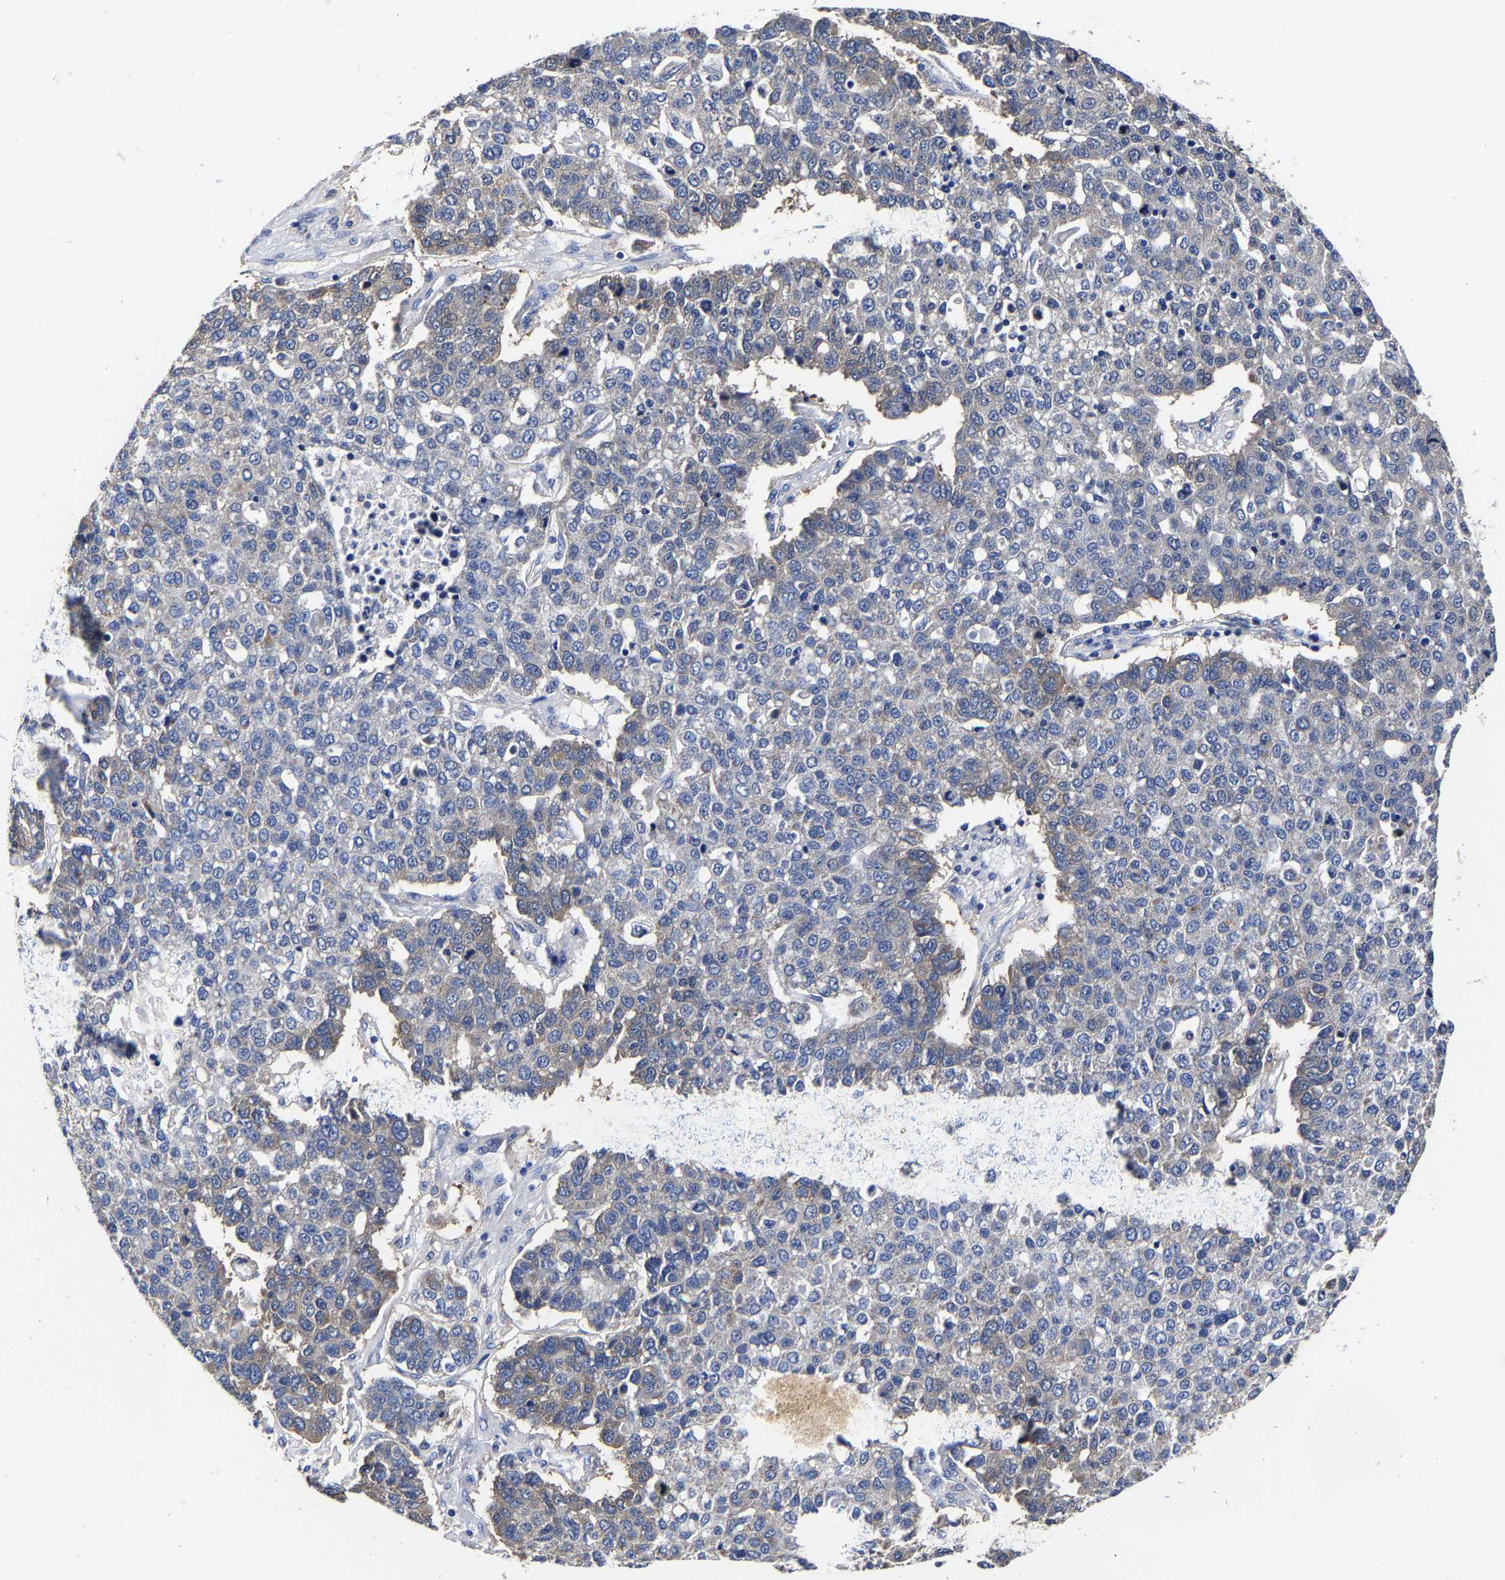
{"staining": {"intensity": "negative", "quantity": "none", "location": "none"}, "tissue": "pancreatic cancer", "cell_type": "Tumor cells", "image_type": "cancer", "snomed": [{"axis": "morphology", "description": "Adenocarcinoma, NOS"}, {"axis": "topography", "description": "Pancreas"}], "caption": "Photomicrograph shows no protein staining in tumor cells of pancreatic adenocarcinoma tissue.", "gene": "AASS", "patient": {"sex": "female", "age": 61}}